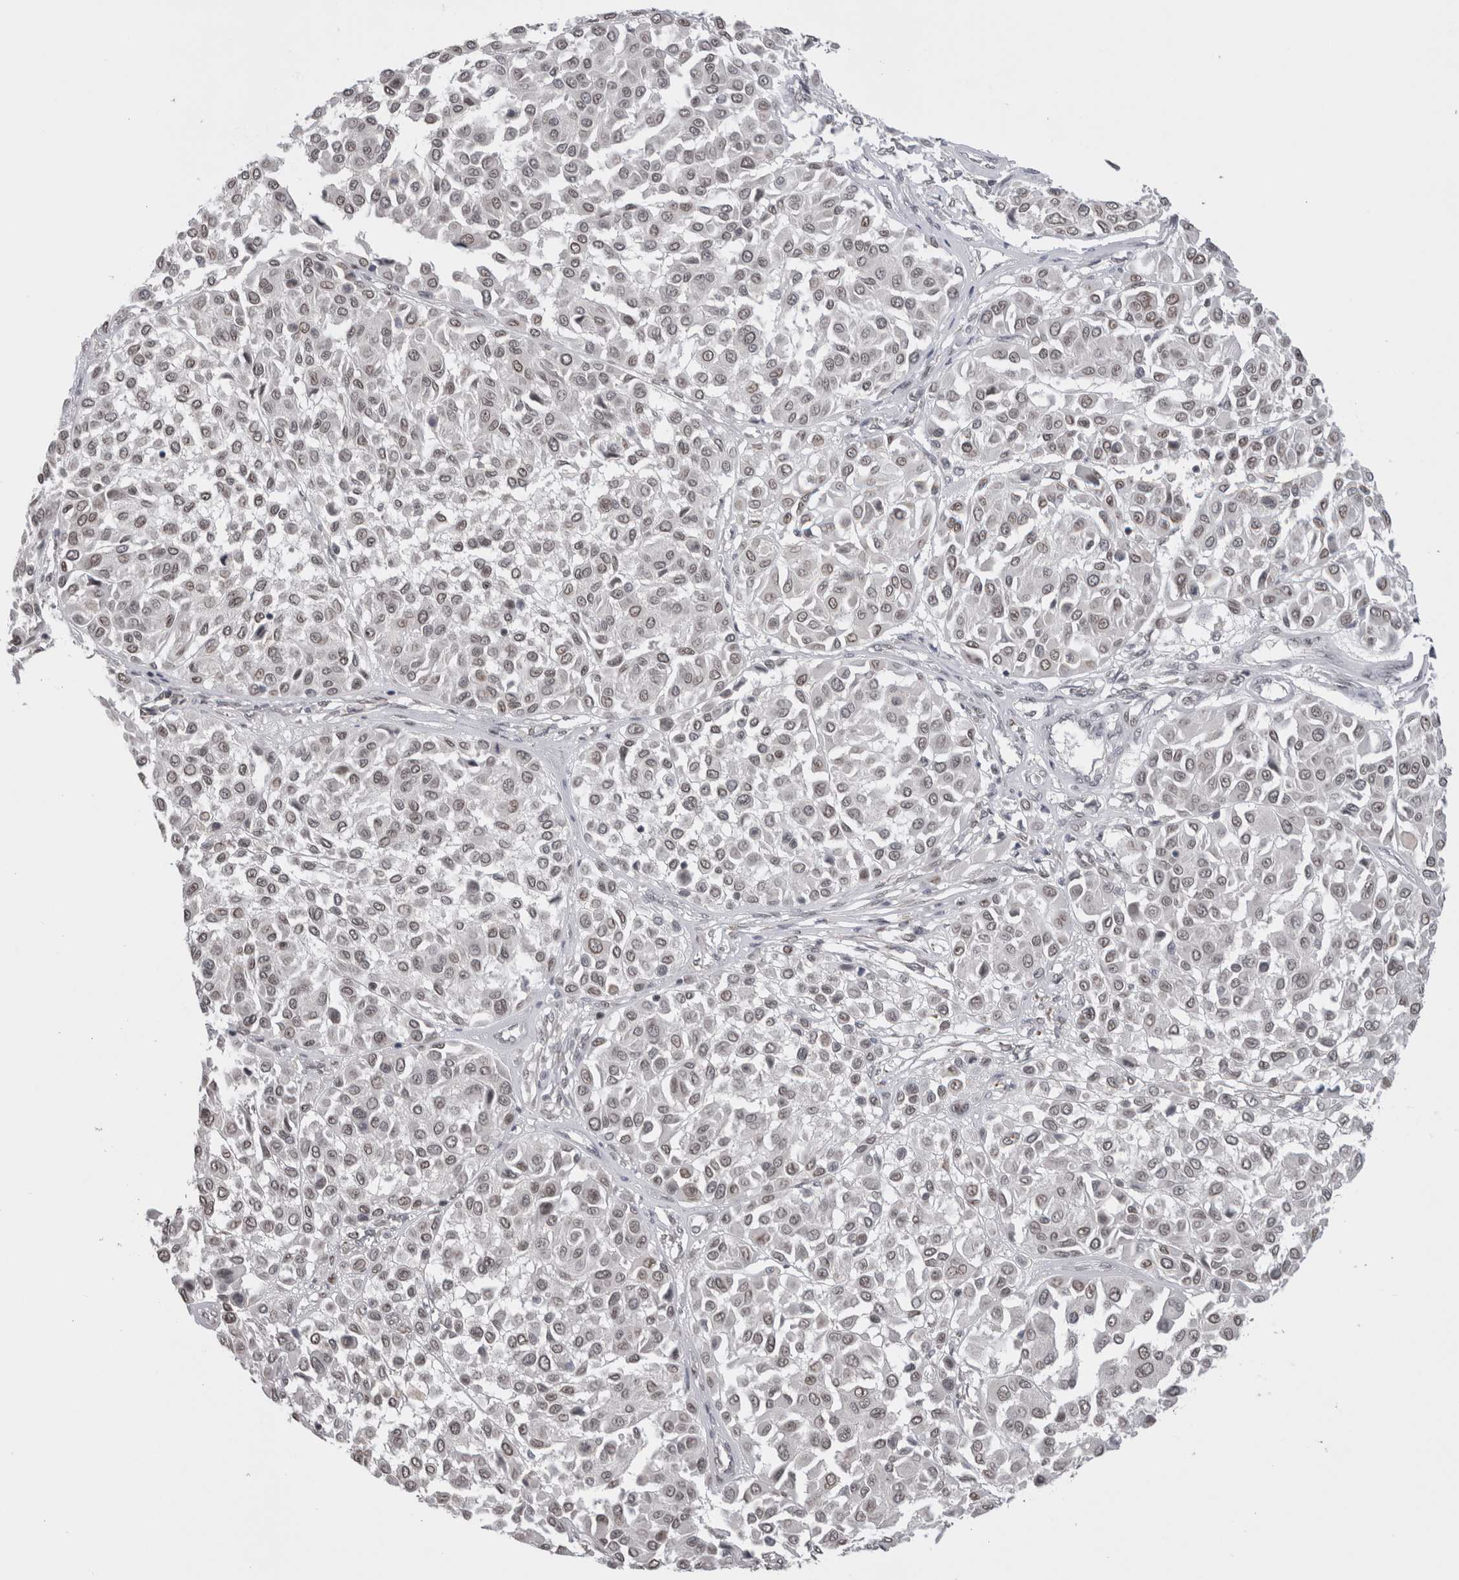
{"staining": {"intensity": "weak", "quantity": "25%-75%", "location": "nuclear"}, "tissue": "melanoma", "cell_type": "Tumor cells", "image_type": "cancer", "snomed": [{"axis": "morphology", "description": "Malignant melanoma, Metastatic site"}, {"axis": "topography", "description": "Soft tissue"}], "caption": "Immunohistochemical staining of melanoma reveals weak nuclear protein staining in about 25%-75% of tumor cells. (Stains: DAB (3,3'-diaminobenzidine) in brown, nuclei in blue, Microscopy: brightfield microscopy at high magnification).", "gene": "DAXX", "patient": {"sex": "male", "age": 41}}